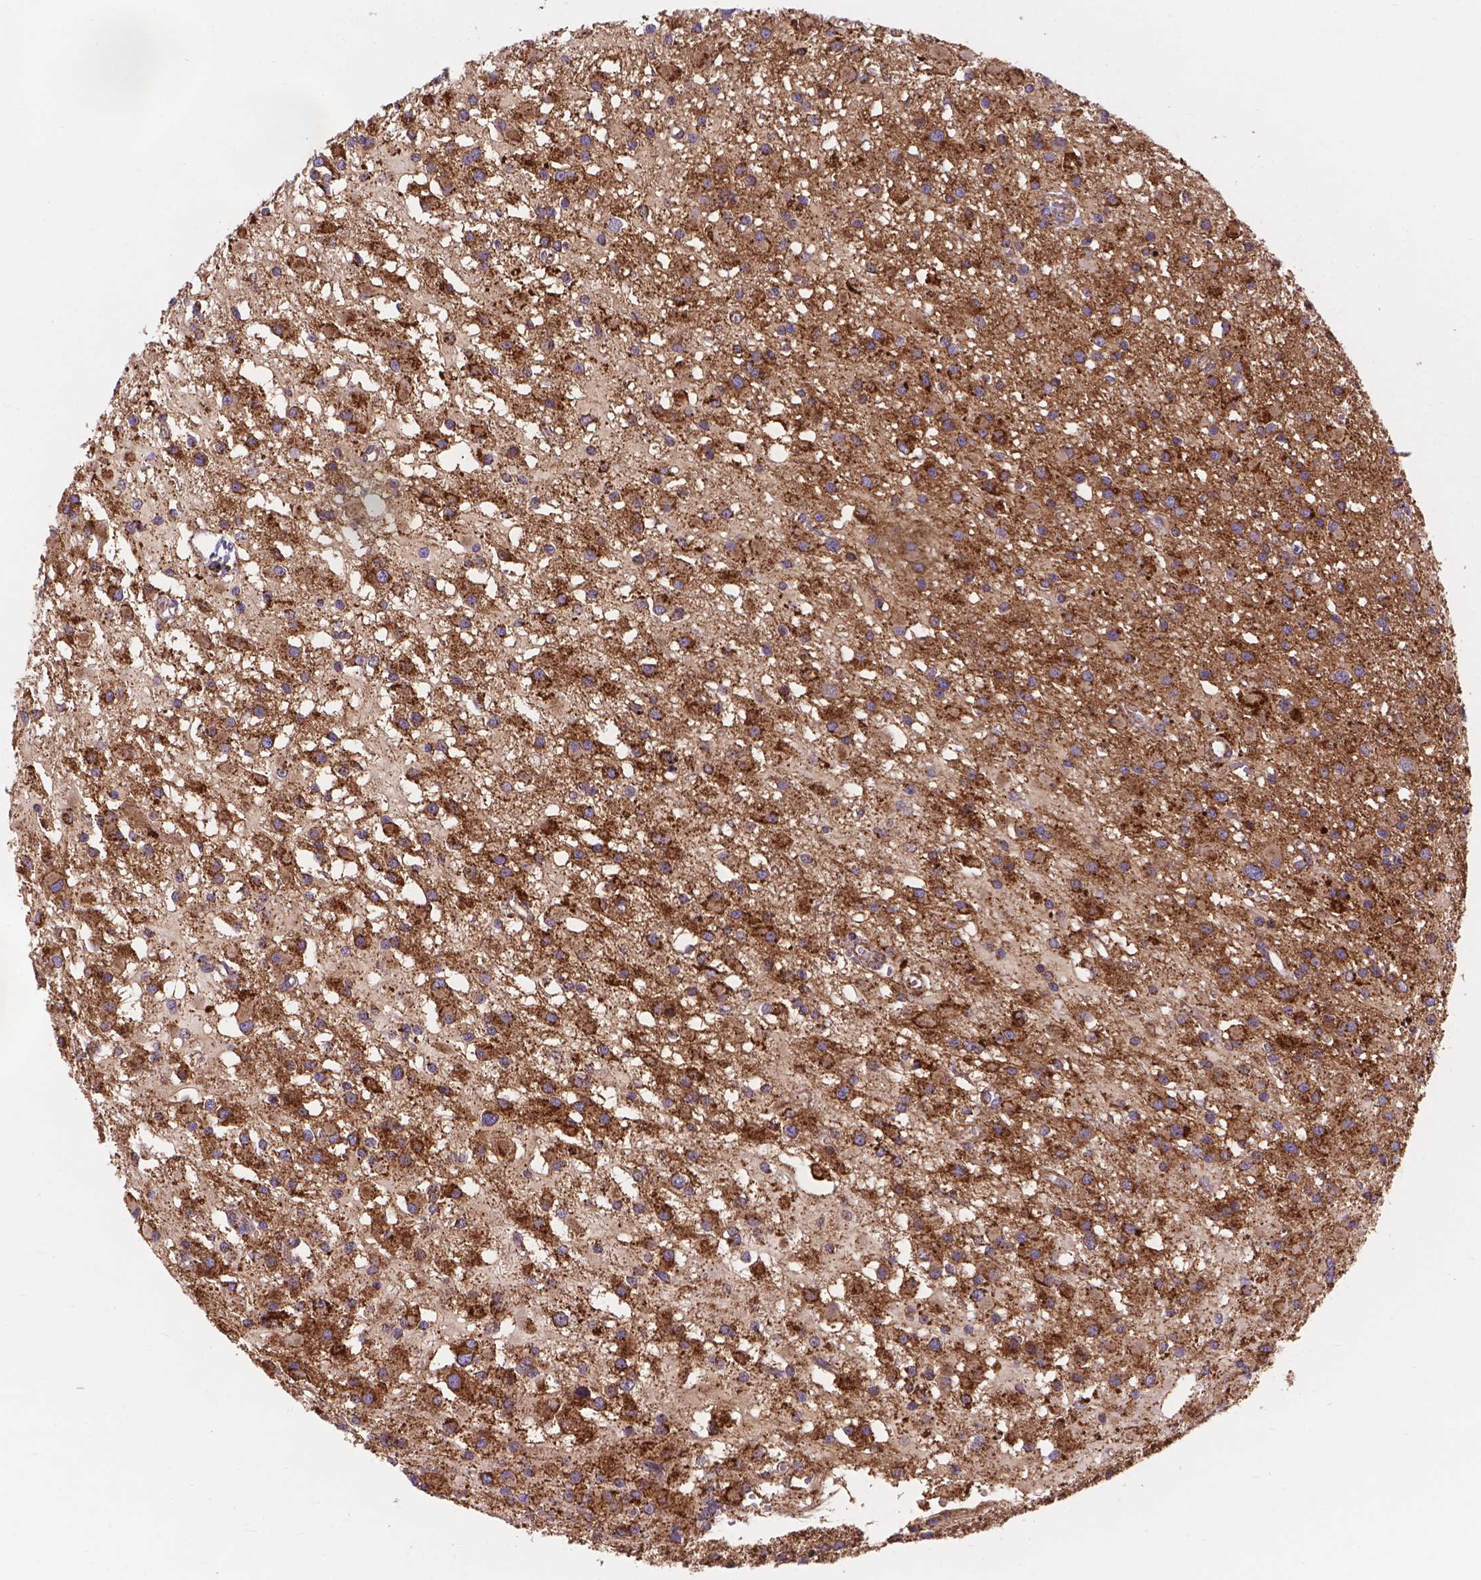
{"staining": {"intensity": "strong", "quantity": ">75%", "location": "cytoplasmic/membranous"}, "tissue": "glioma", "cell_type": "Tumor cells", "image_type": "cancer", "snomed": [{"axis": "morphology", "description": "Glioma, malignant, High grade"}, {"axis": "topography", "description": "Brain"}], "caption": "Tumor cells display high levels of strong cytoplasmic/membranous staining in approximately >75% of cells in high-grade glioma (malignant).", "gene": "AK3", "patient": {"sex": "male", "age": 54}}